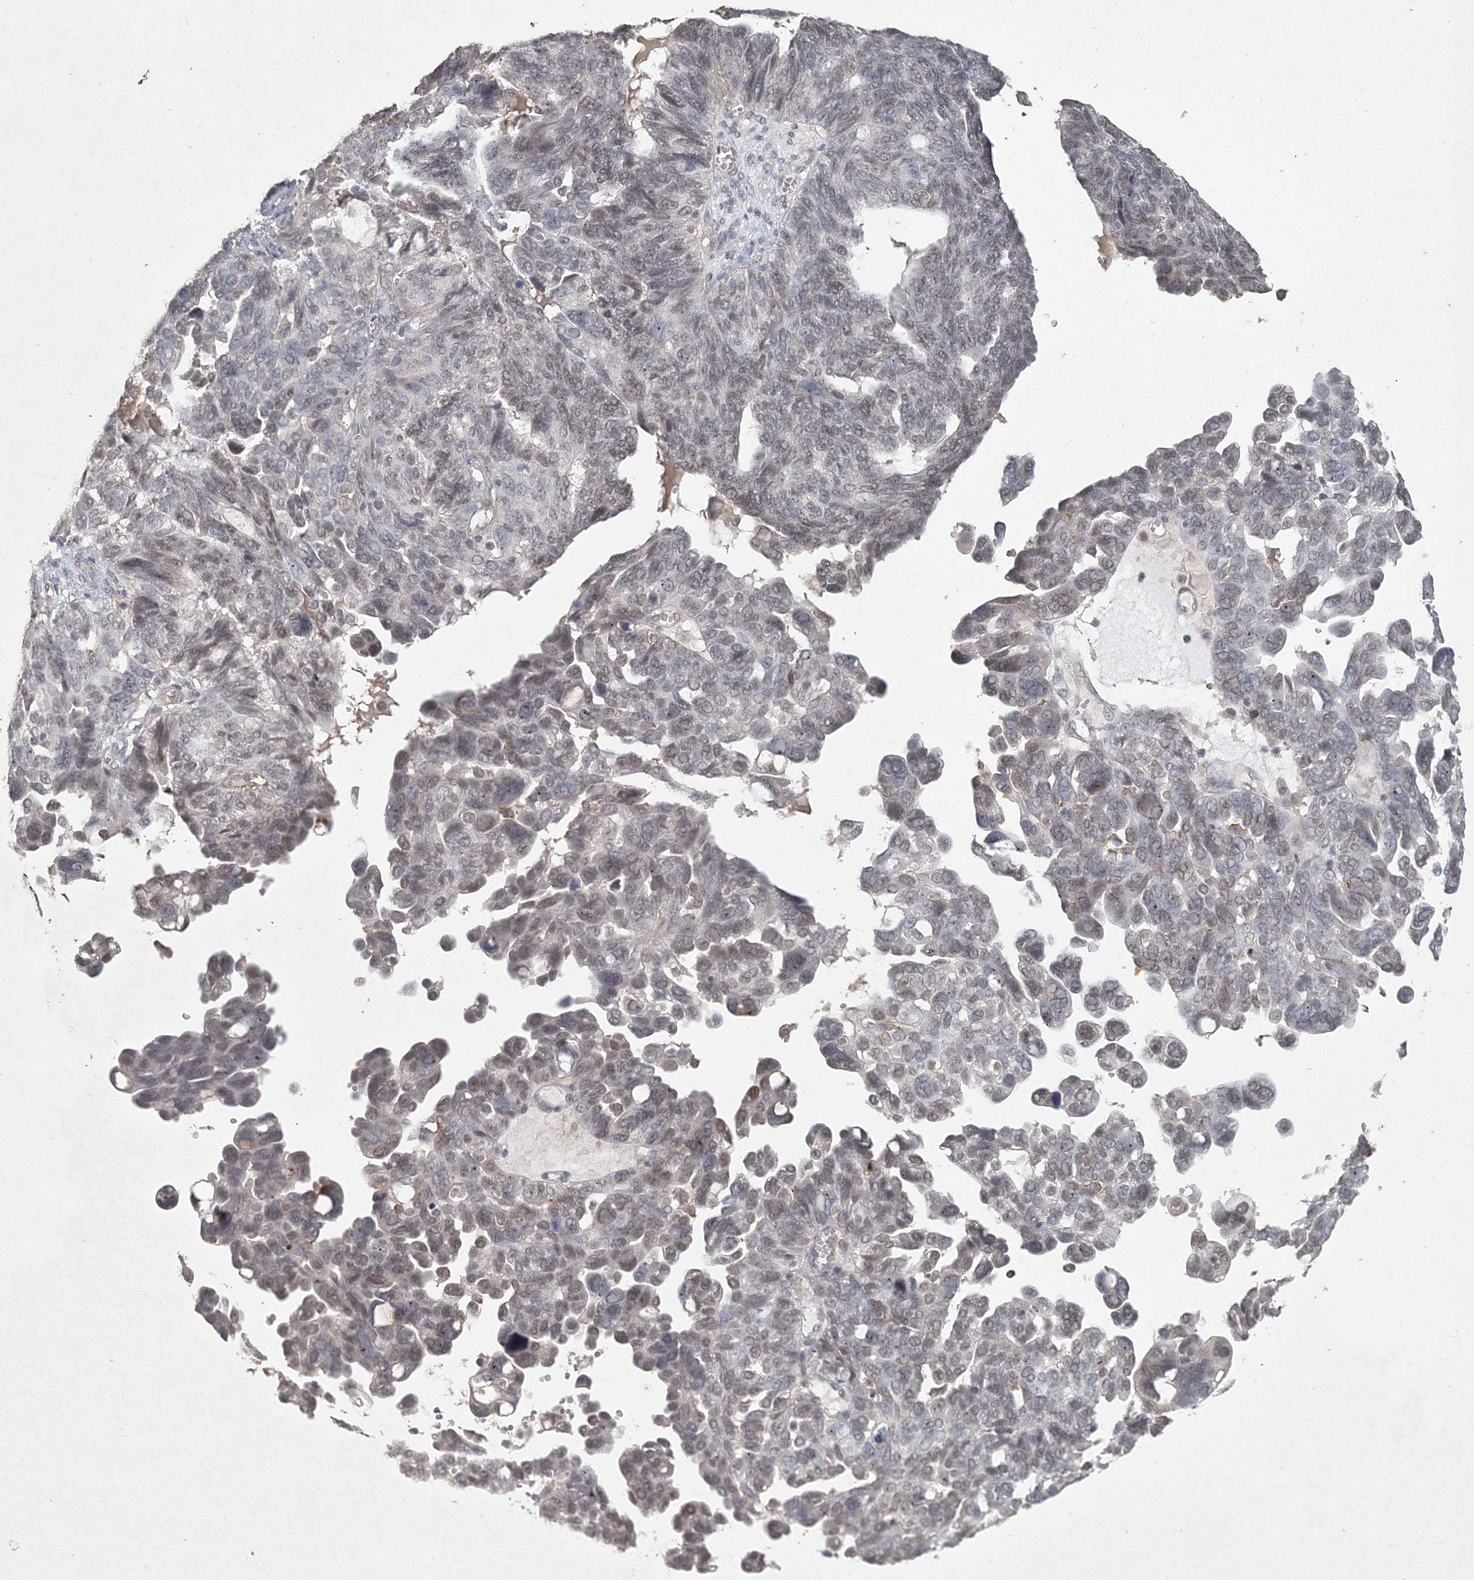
{"staining": {"intensity": "weak", "quantity": "<25%", "location": "nuclear"}, "tissue": "ovarian cancer", "cell_type": "Tumor cells", "image_type": "cancer", "snomed": [{"axis": "morphology", "description": "Cystadenocarcinoma, serous, NOS"}, {"axis": "topography", "description": "Ovary"}], "caption": "A micrograph of ovarian cancer (serous cystadenocarcinoma) stained for a protein exhibits no brown staining in tumor cells. (DAB (3,3'-diaminobenzidine) IHC, high magnification).", "gene": "UIMC1", "patient": {"sex": "female", "age": 79}}